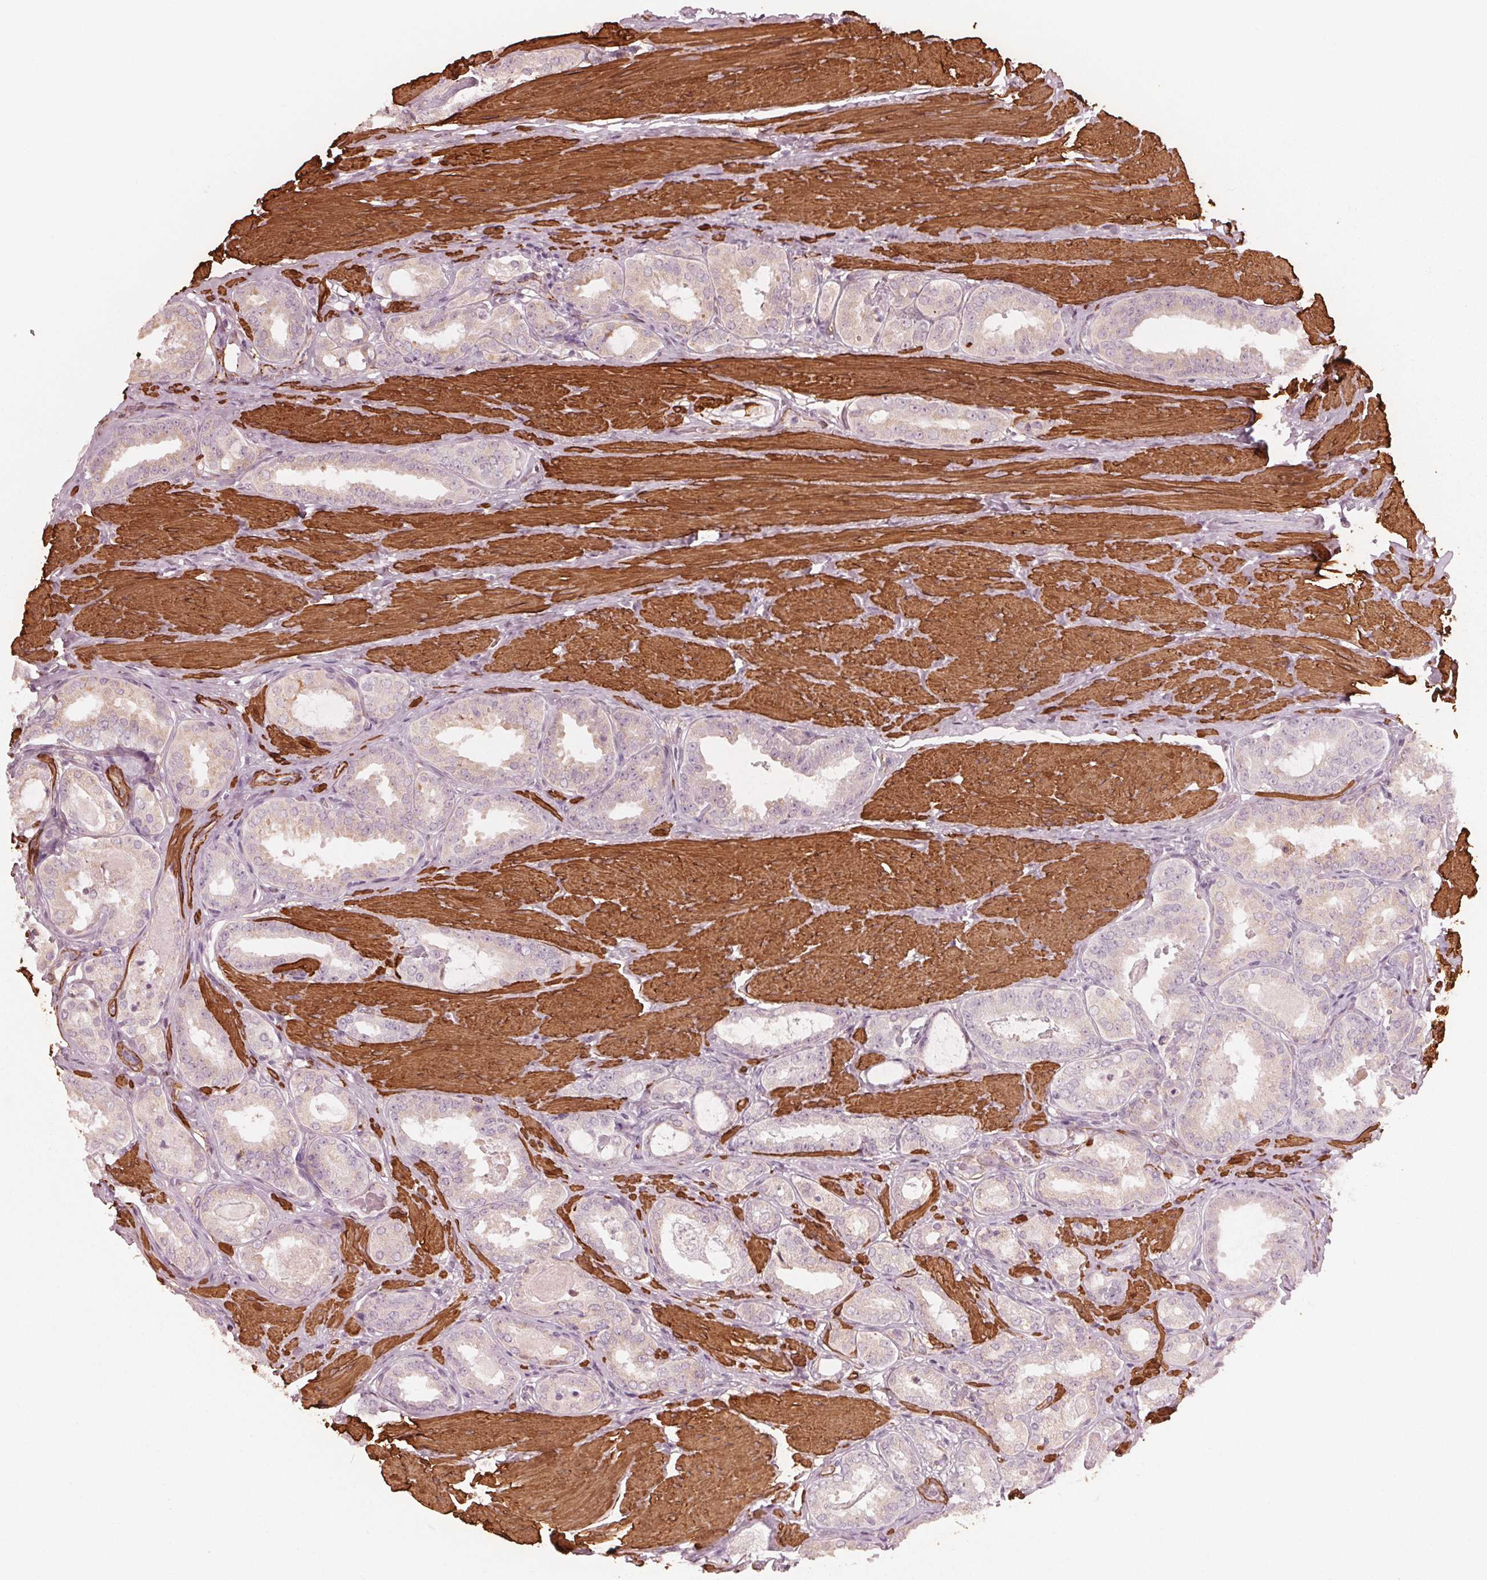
{"staining": {"intensity": "negative", "quantity": "none", "location": "none"}, "tissue": "prostate cancer", "cell_type": "Tumor cells", "image_type": "cancer", "snomed": [{"axis": "morphology", "description": "Adenocarcinoma, High grade"}, {"axis": "topography", "description": "Prostate"}], "caption": "Immunohistochemical staining of high-grade adenocarcinoma (prostate) displays no significant expression in tumor cells.", "gene": "MIER3", "patient": {"sex": "male", "age": 63}}